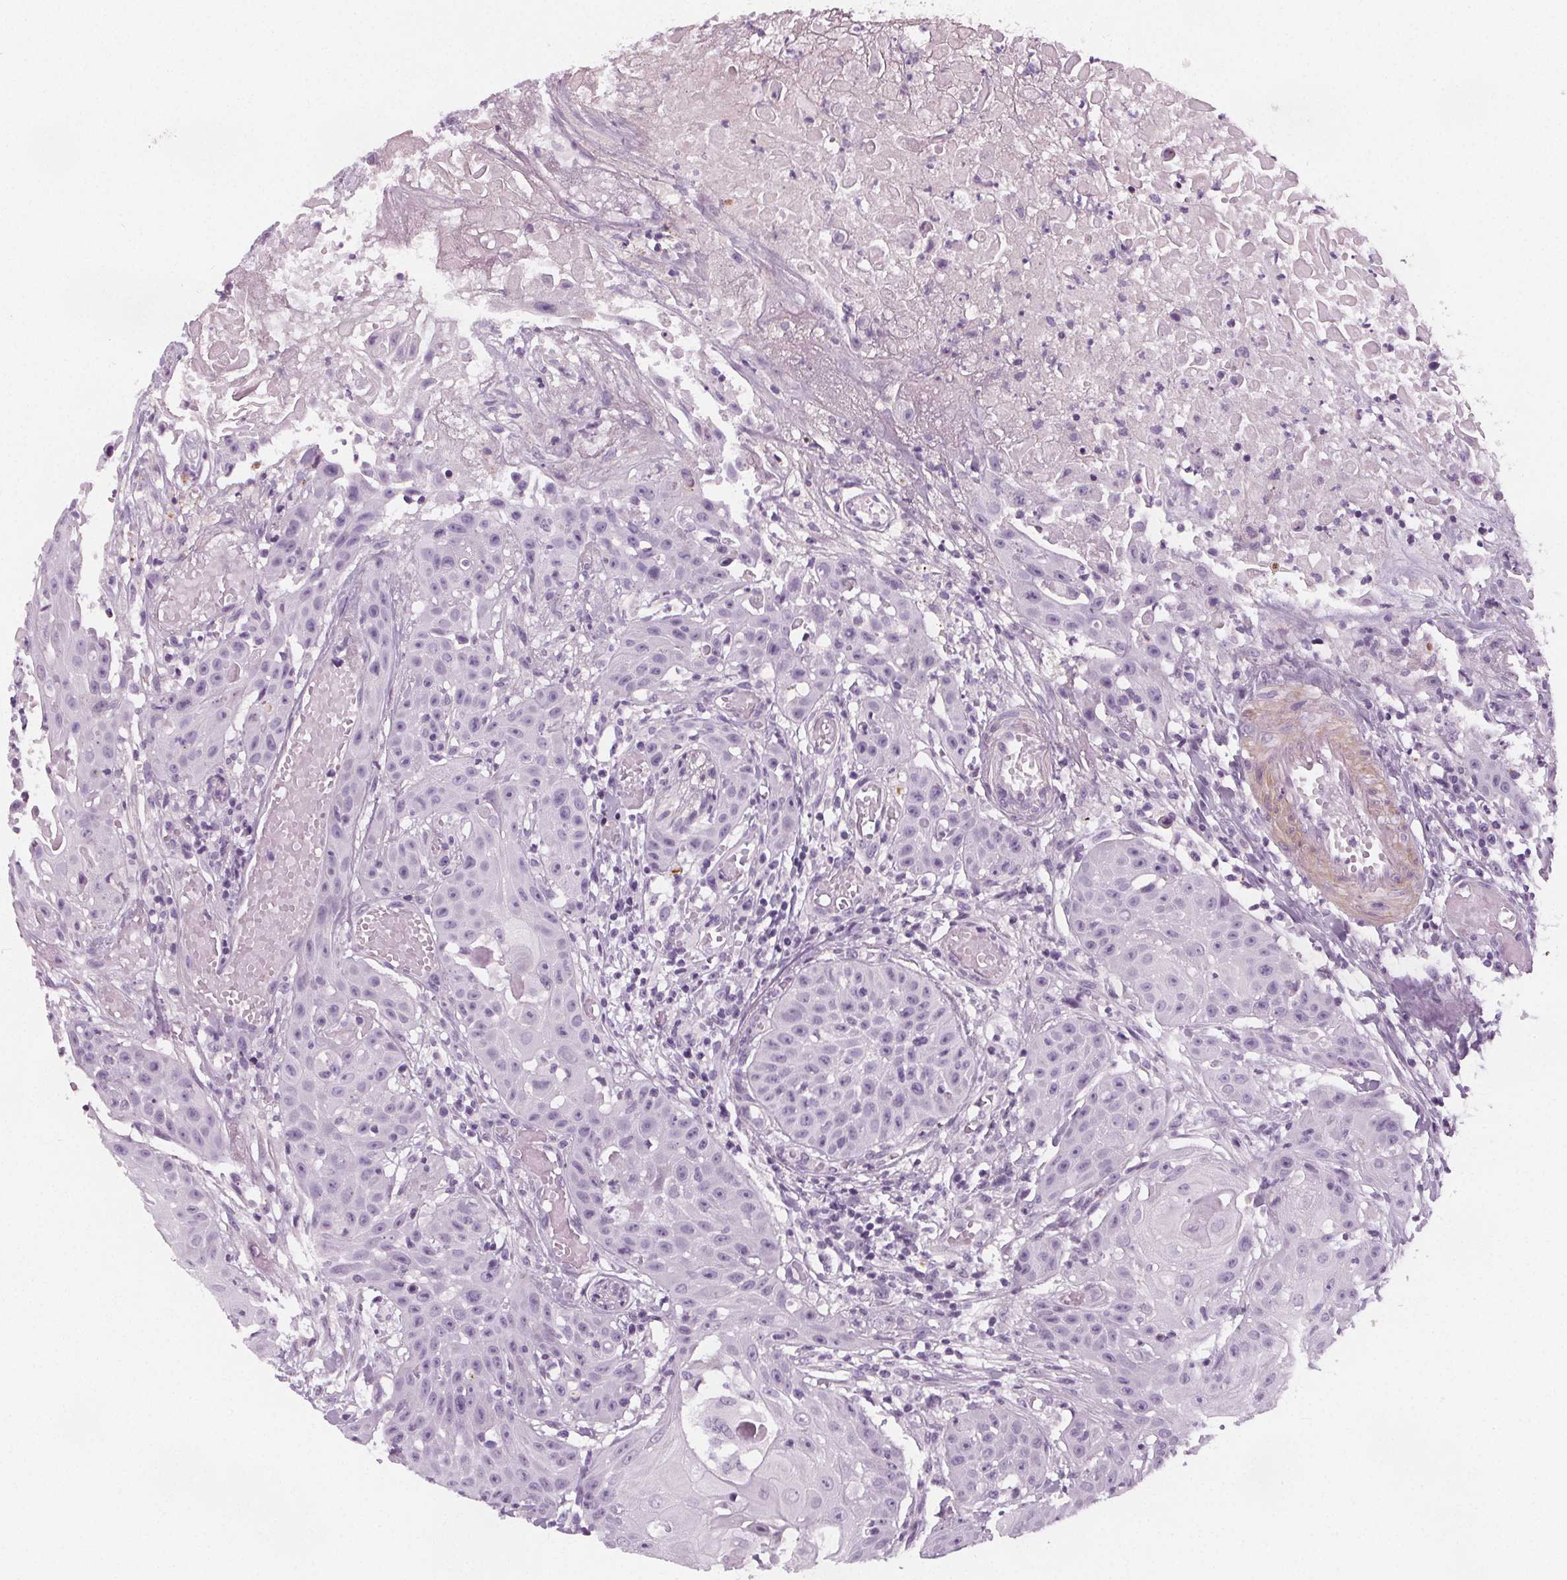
{"staining": {"intensity": "negative", "quantity": "none", "location": "none"}, "tissue": "head and neck cancer", "cell_type": "Tumor cells", "image_type": "cancer", "snomed": [{"axis": "morphology", "description": "Squamous cell carcinoma, NOS"}, {"axis": "topography", "description": "Oral tissue"}, {"axis": "topography", "description": "Head-Neck"}], "caption": "Photomicrograph shows no protein positivity in tumor cells of head and neck squamous cell carcinoma tissue. (DAB immunohistochemistry visualized using brightfield microscopy, high magnification).", "gene": "SLC5A12", "patient": {"sex": "female", "age": 55}}